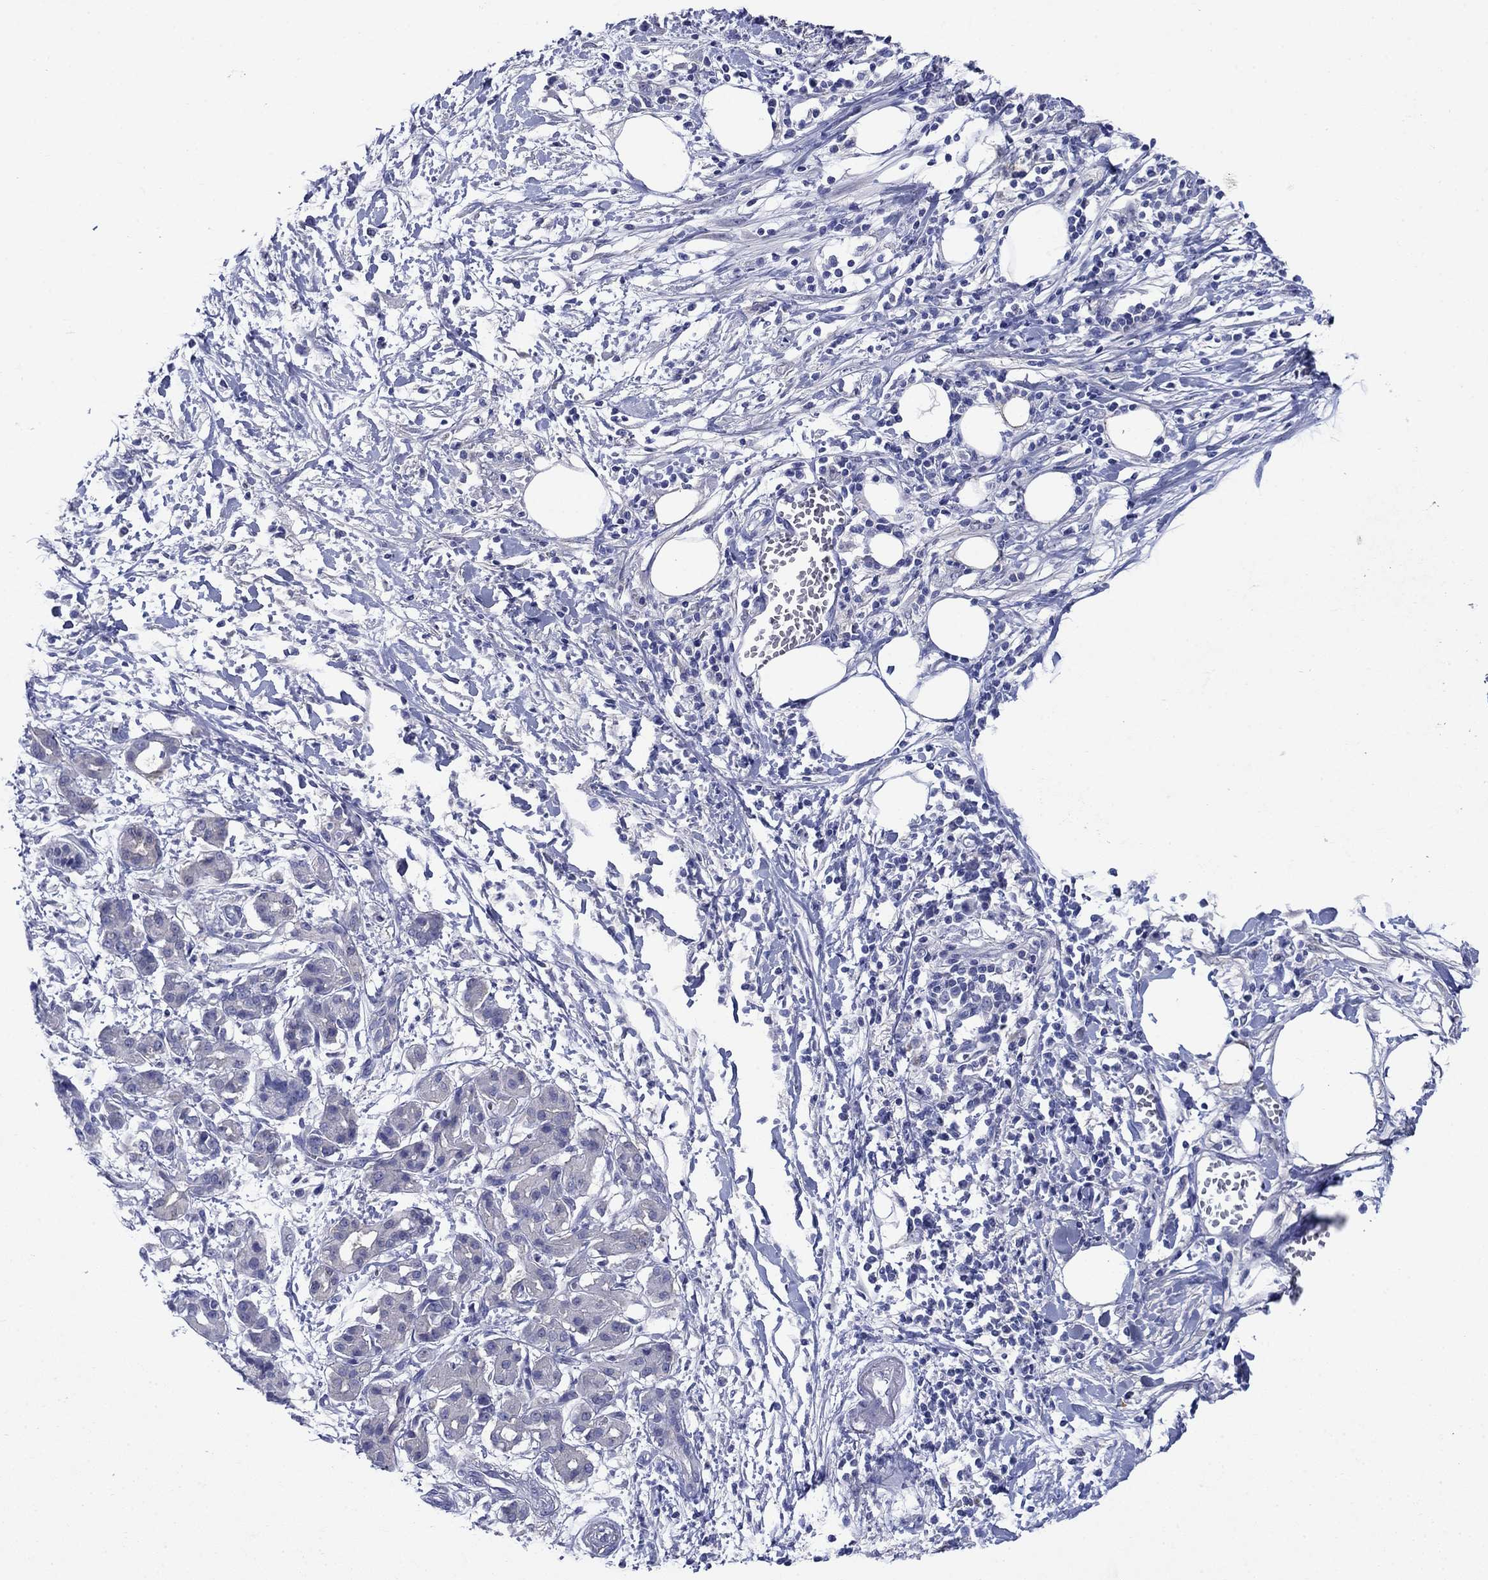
{"staining": {"intensity": "negative", "quantity": "none", "location": "none"}, "tissue": "pancreatic cancer", "cell_type": "Tumor cells", "image_type": "cancer", "snomed": [{"axis": "morphology", "description": "Adenocarcinoma, NOS"}, {"axis": "topography", "description": "Pancreas"}], "caption": "DAB (3,3'-diaminobenzidine) immunohistochemical staining of human adenocarcinoma (pancreatic) exhibits no significant staining in tumor cells.", "gene": "SULT2B1", "patient": {"sex": "male", "age": 72}}